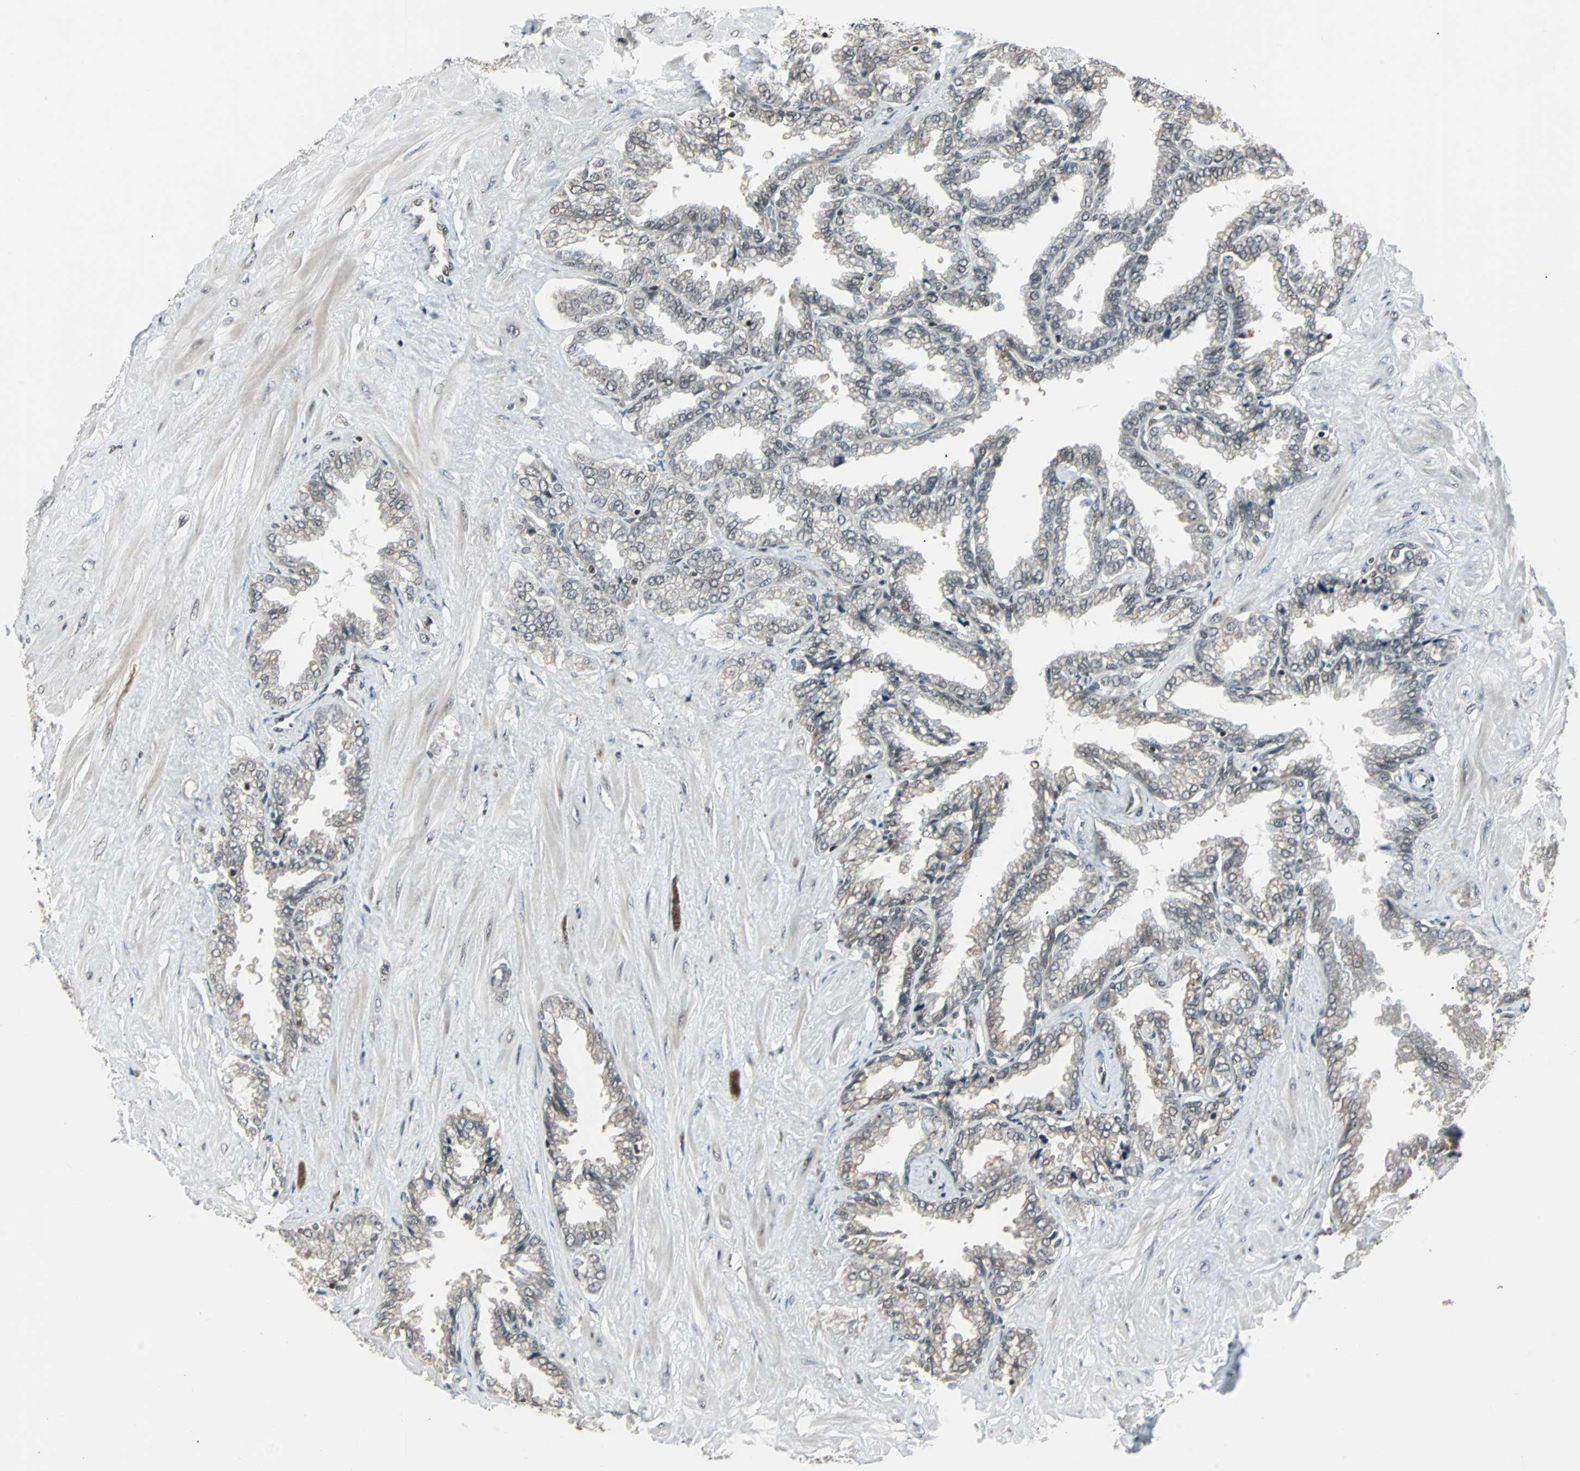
{"staining": {"intensity": "weak", "quantity": ">75%", "location": "cytoplasmic/membranous,nuclear"}, "tissue": "seminal vesicle", "cell_type": "Glandular cells", "image_type": "normal", "snomed": [{"axis": "morphology", "description": "Normal tissue, NOS"}, {"axis": "topography", "description": "Seminal veicle"}], "caption": "Human seminal vesicle stained with a brown dye displays weak cytoplasmic/membranous,nuclear positive positivity in approximately >75% of glandular cells.", "gene": "TERF2IP", "patient": {"sex": "male", "age": 46}}